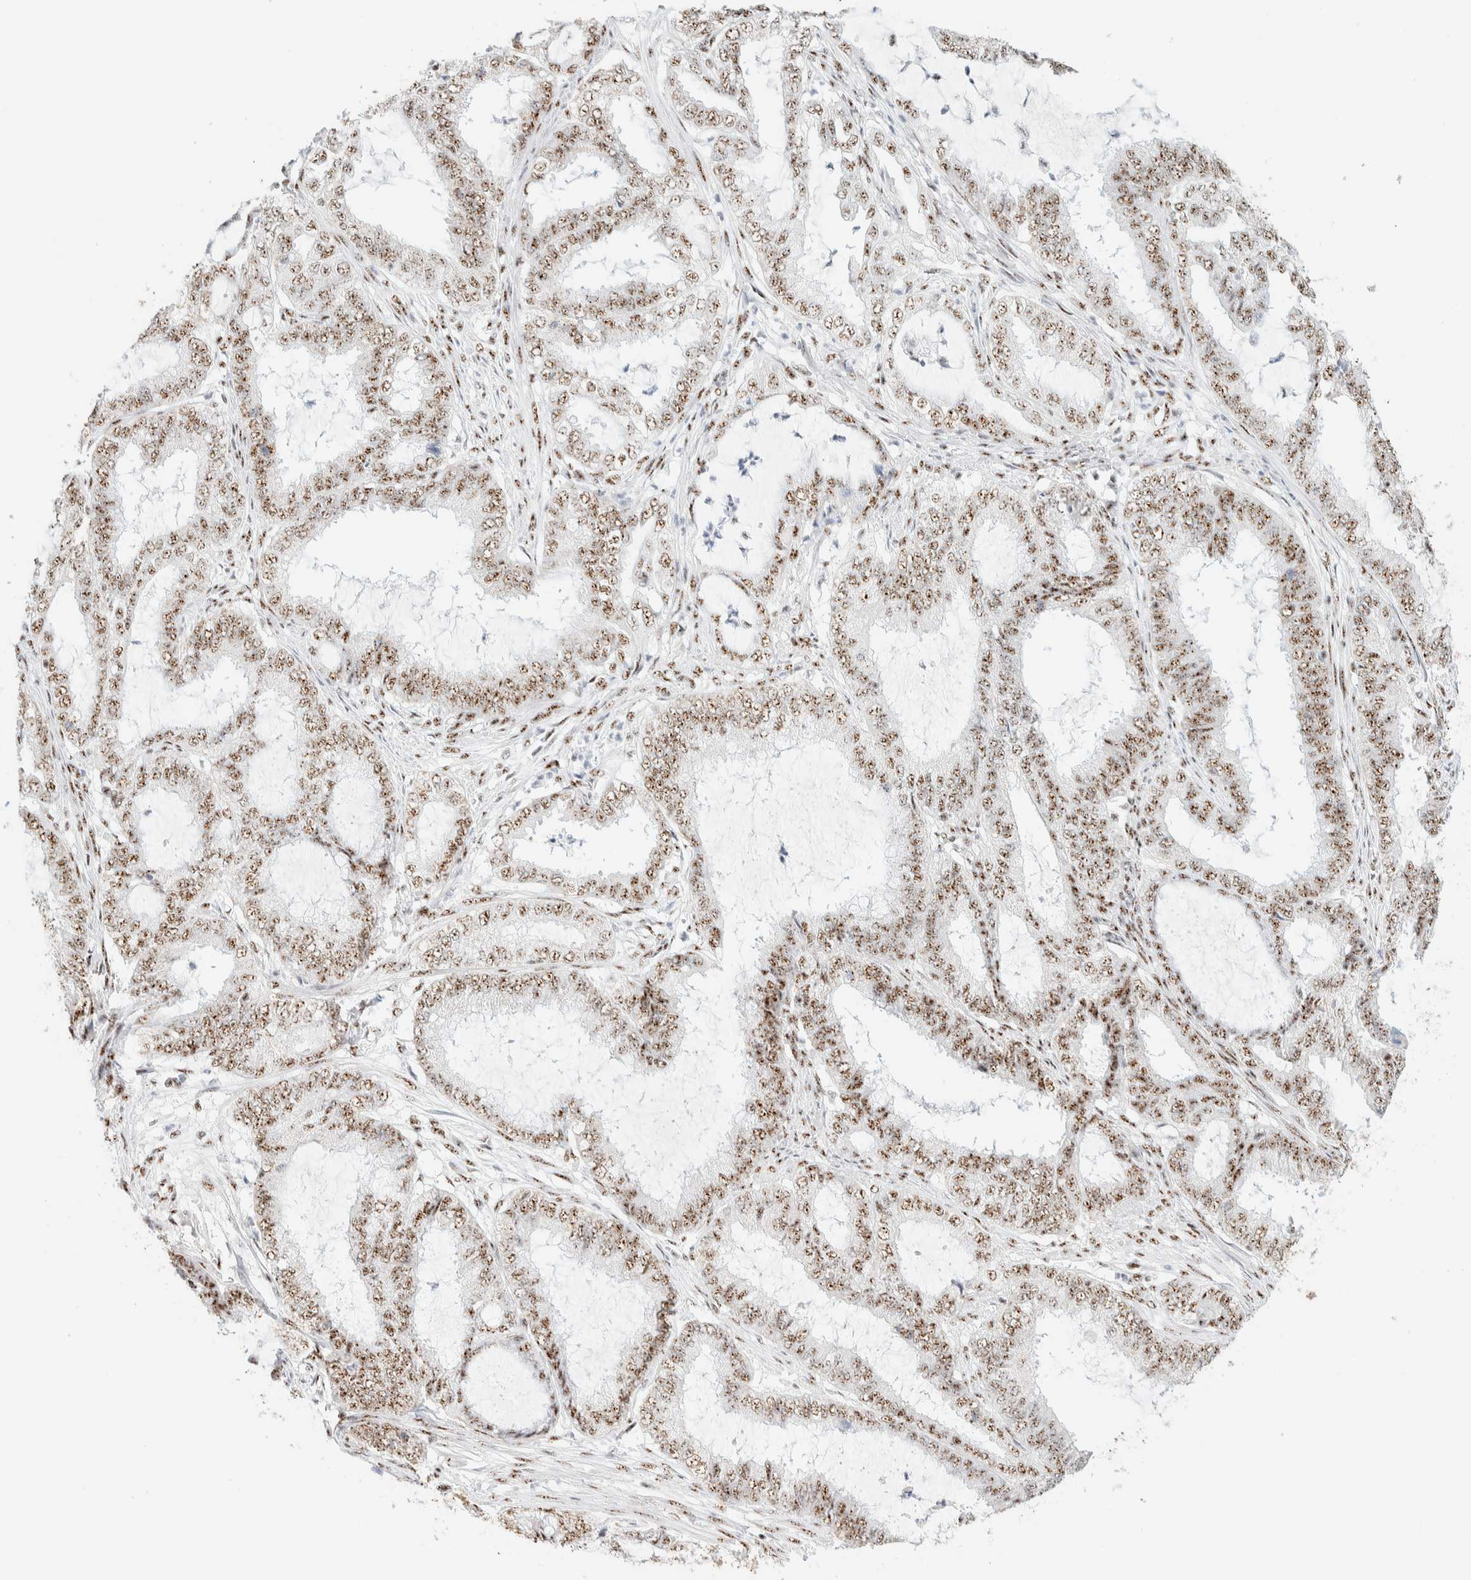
{"staining": {"intensity": "moderate", "quantity": ">75%", "location": "nuclear"}, "tissue": "endometrial cancer", "cell_type": "Tumor cells", "image_type": "cancer", "snomed": [{"axis": "morphology", "description": "Adenocarcinoma, NOS"}, {"axis": "topography", "description": "Endometrium"}], "caption": "An immunohistochemistry (IHC) micrograph of tumor tissue is shown. Protein staining in brown labels moderate nuclear positivity in endometrial cancer within tumor cells.", "gene": "SON", "patient": {"sex": "female", "age": 51}}